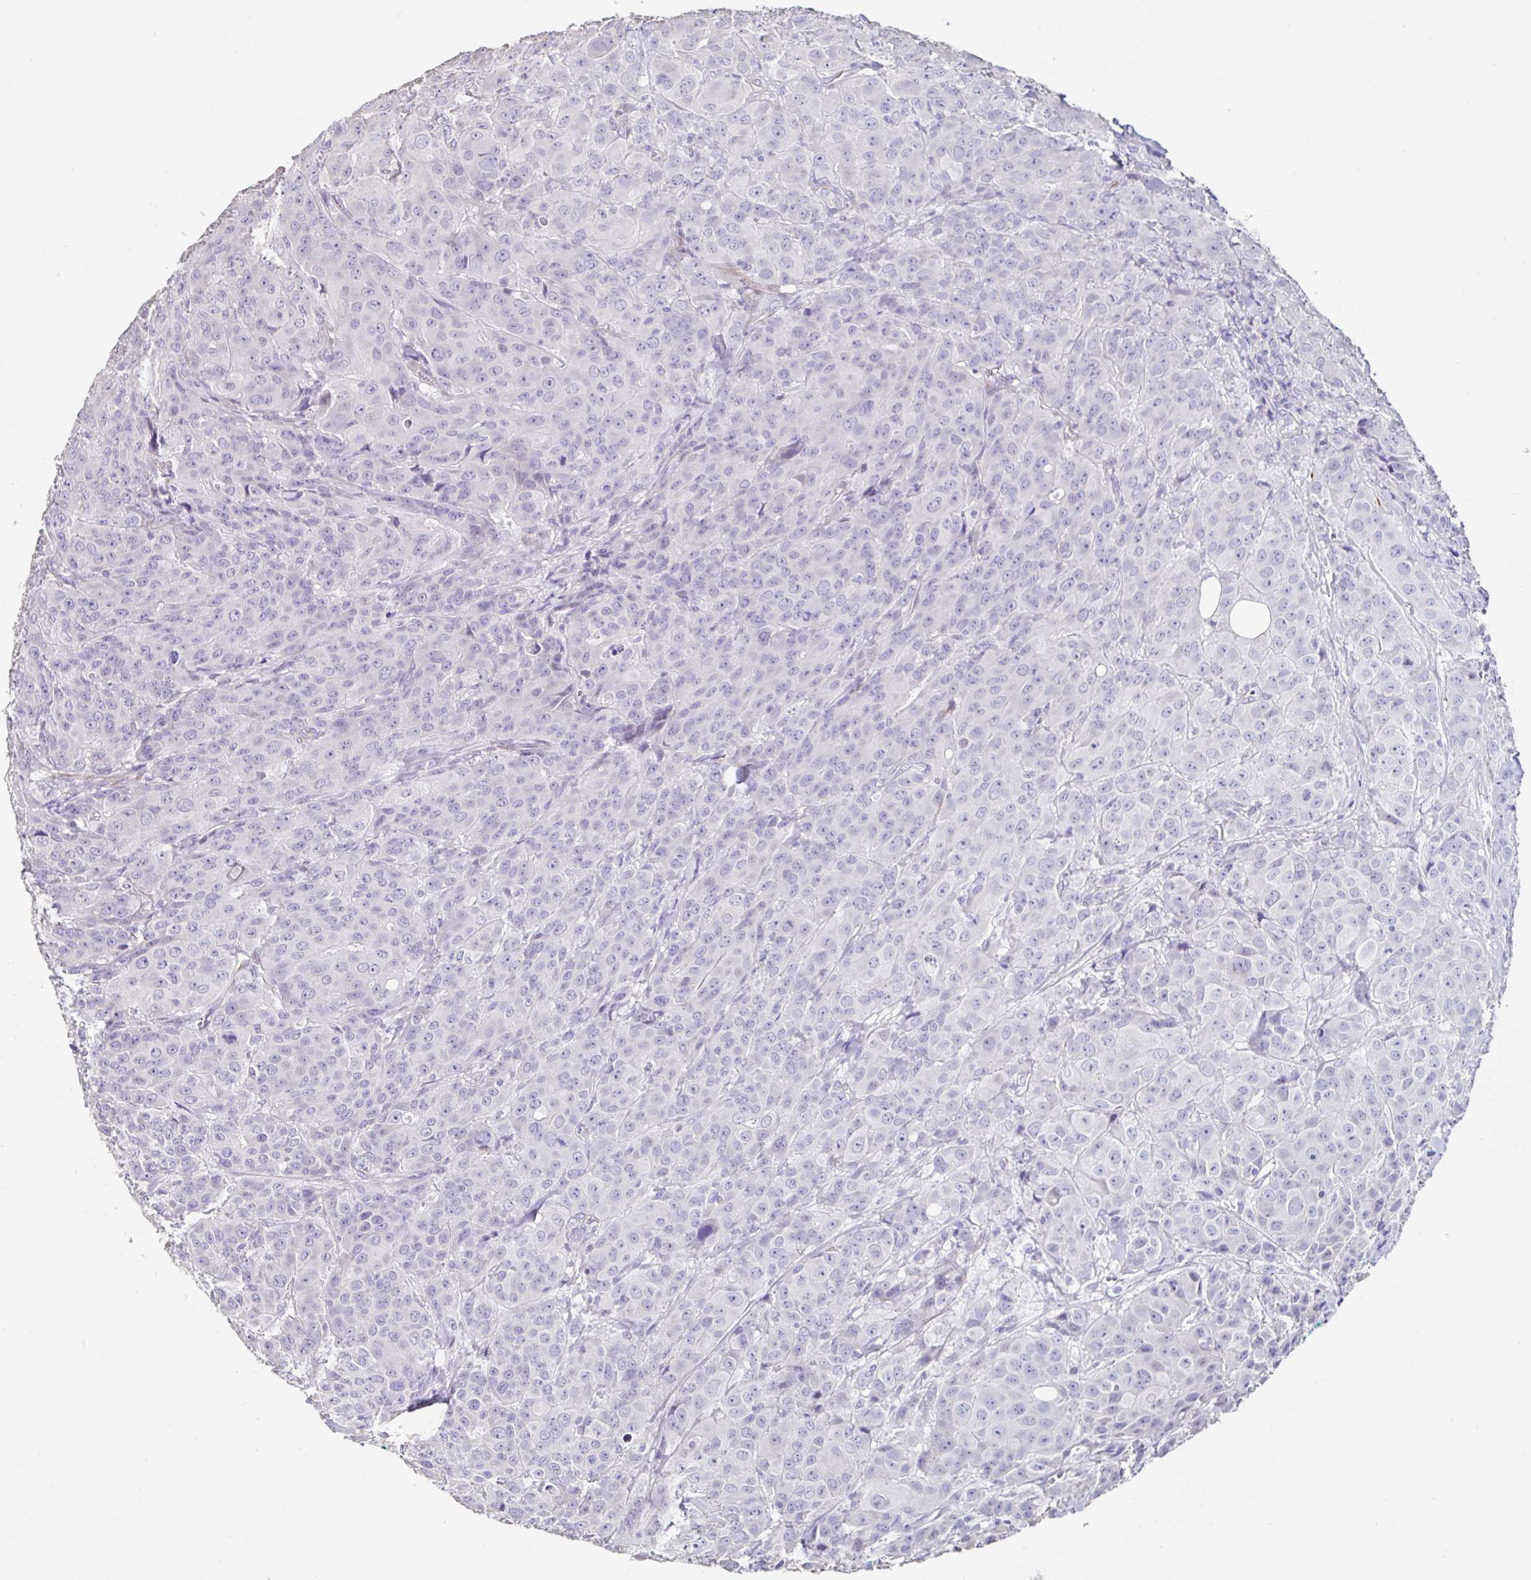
{"staining": {"intensity": "negative", "quantity": "none", "location": "none"}, "tissue": "breast cancer", "cell_type": "Tumor cells", "image_type": "cancer", "snomed": [{"axis": "morphology", "description": "Normal tissue, NOS"}, {"axis": "morphology", "description": "Duct carcinoma"}, {"axis": "topography", "description": "Breast"}], "caption": "There is no significant staining in tumor cells of breast cancer.", "gene": "TMPRSS11E", "patient": {"sex": "female", "age": 43}}